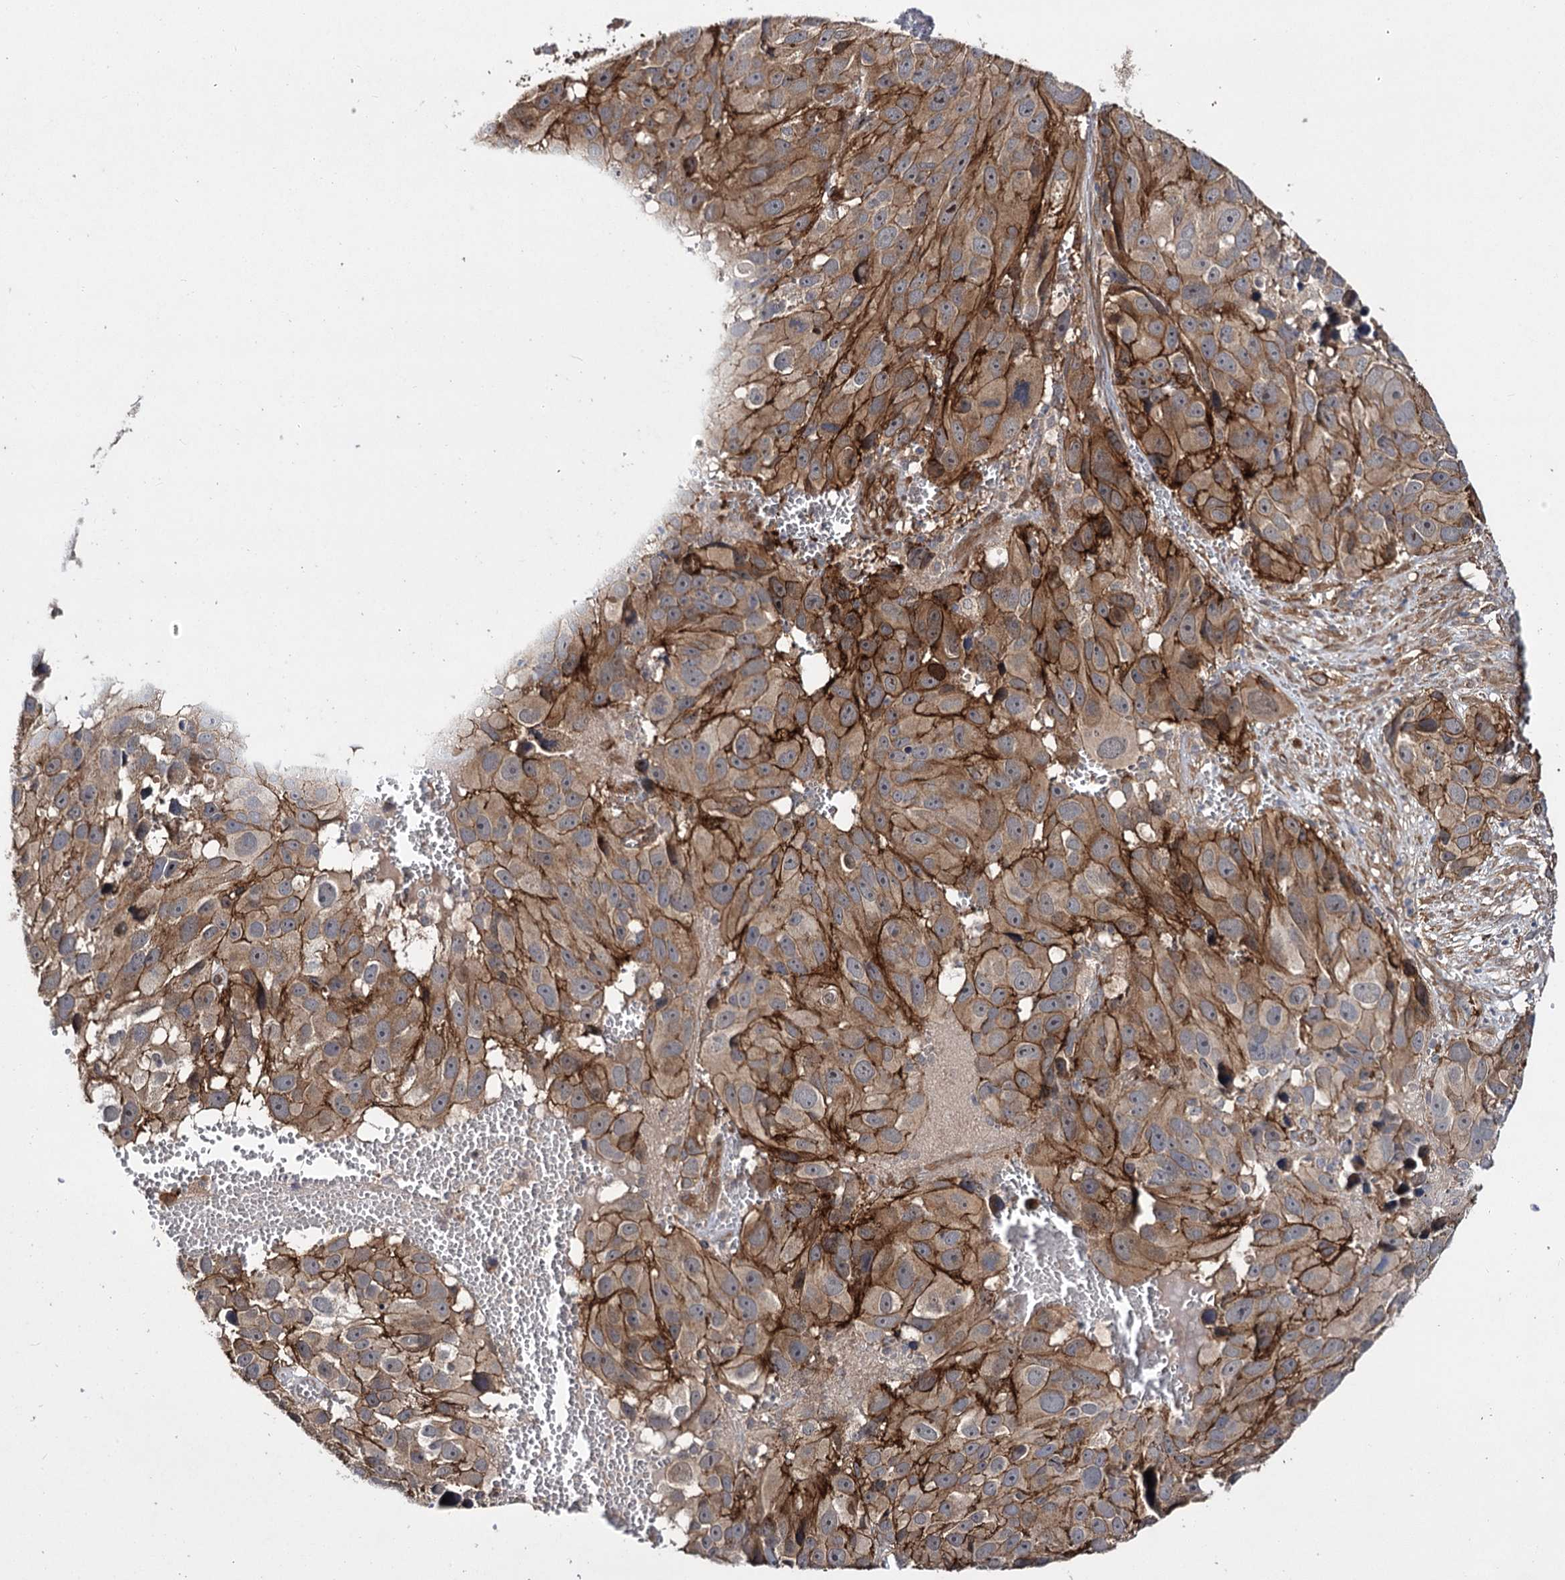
{"staining": {"intensity": "strong", "quantity": "25%-75%", "location": "cytoplasmic/membranous"}, "tissue": "melanoma", "cell_type": "Tumor cells", "image_type": "cancer", "snomed": [{"axis": "morphology", "description": "Malignant melanoma, NOS"}, {"axis": "topography", "description": "Skin"}], "caption": "Protein expression analysis of melanoma exhibits strong cytoplasmic/membranous staining in approximately 25%-75% of tumor cells. The staining was performed using DAB (3,3'-diaminobenzidine), with brown indicating positive protein expression. Nuclei are stained blue with hematoxylin.", "gene": "MYO1C", "patient": {"sex": "male", "age": 84}}